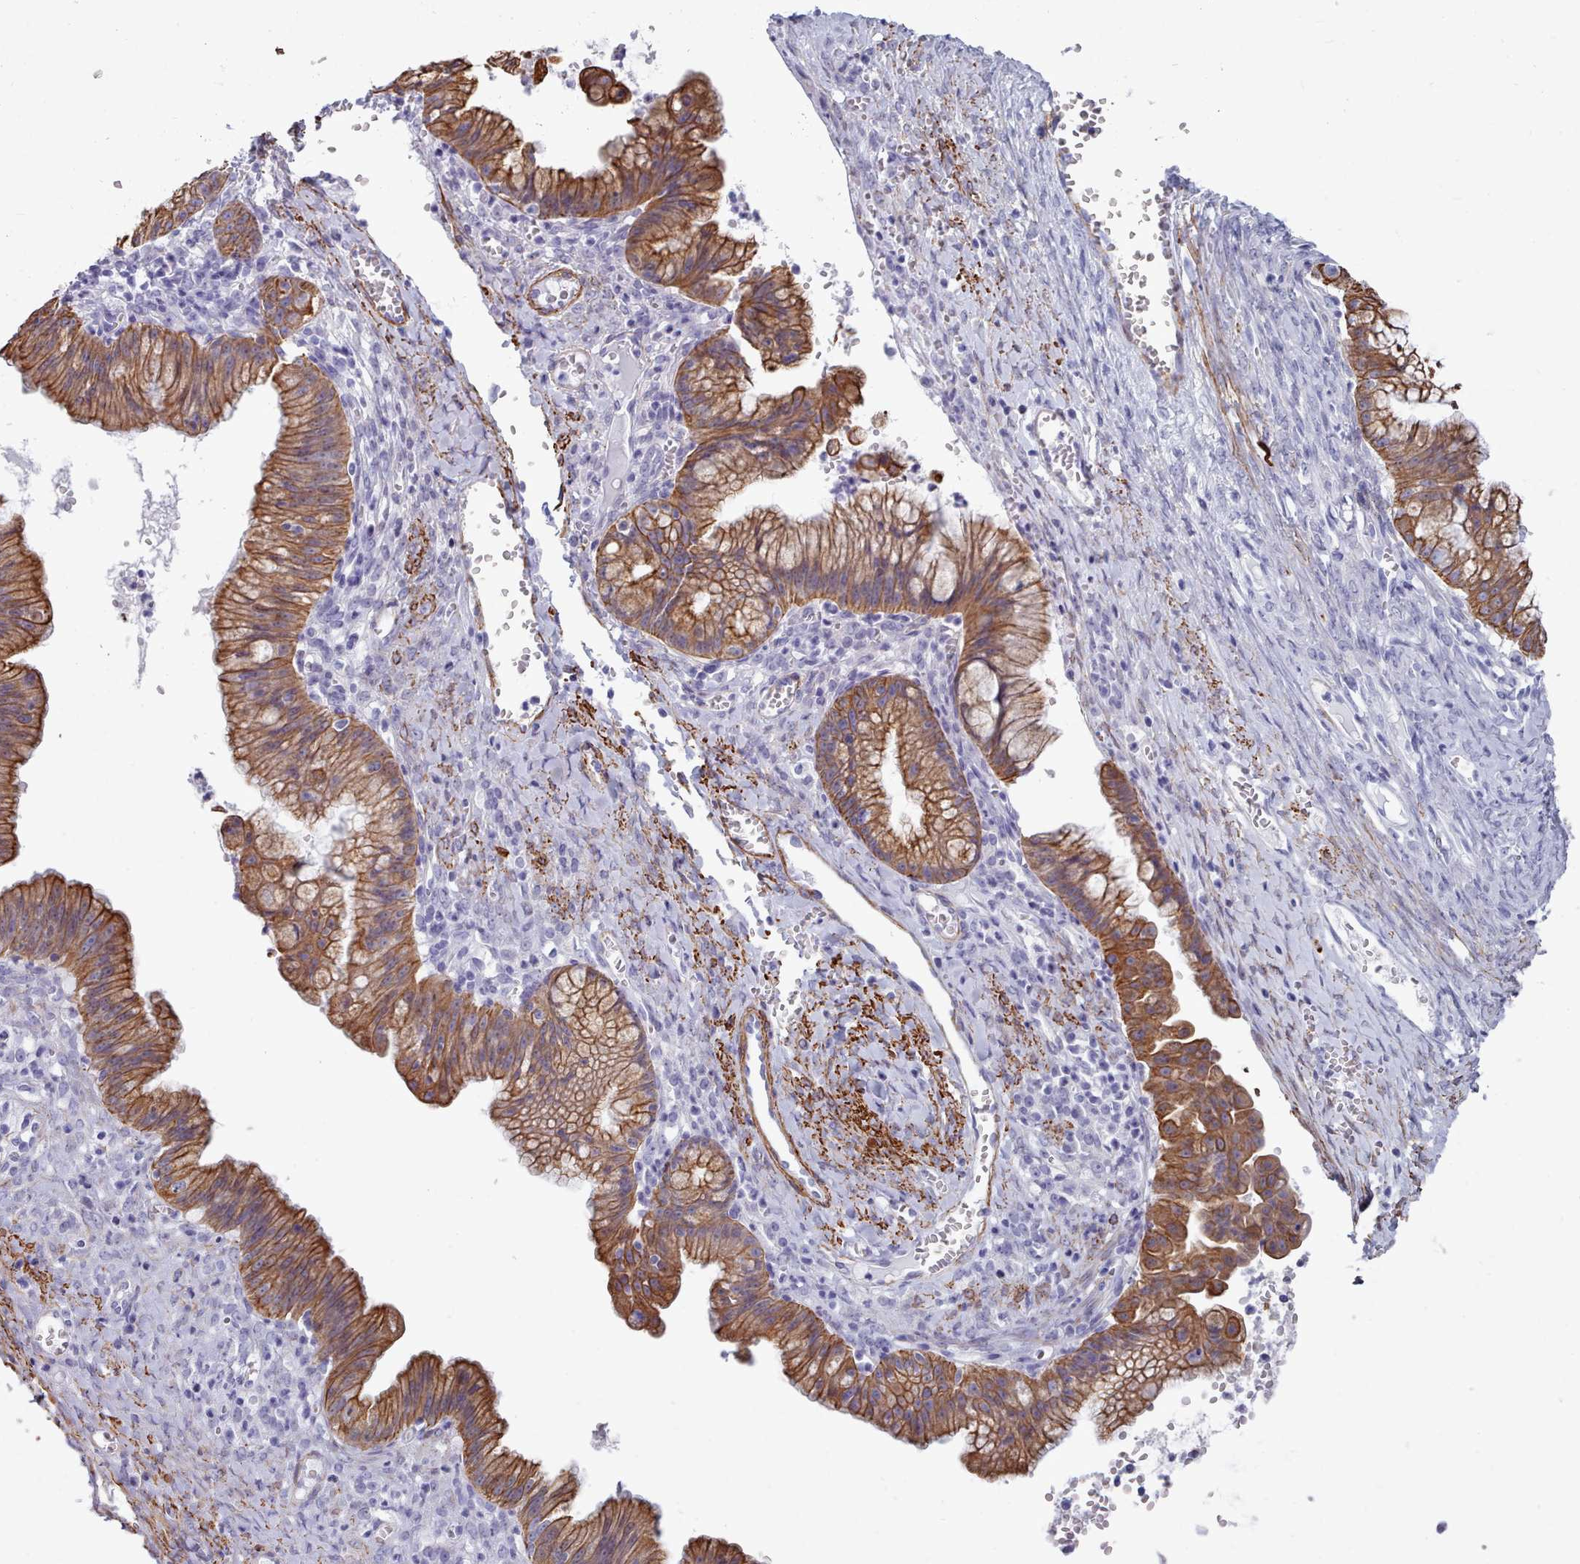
{"staining": {"intensity": "strong", "quantity": ">75%", "location": "cytoplasmic/membranous"}, "tissue": "ovarian cancer", "cell_type": "Tumor cells", "image_type": "cancer", "snomed": [{"axis": "morphology", "description": "Cystadenocarcinoma, mucinous, NOS"}, {"axis": "topography", "description": "Ovary"}], "caption": "Ovarian mucinous cystadenocarcinoma tissue reveals strong cytoplasmic/membranous staining in about >75% of tumor cells, visualized by immunohistochemistry. The staining is performed using DAB (3,3'-diaminobenzidine) brown chromogen to label protein expression. The nuclei are counter-stained blue using hematoxylin.", "gene": "FPGS", "patient": {"sex": "female", "age": 70}}